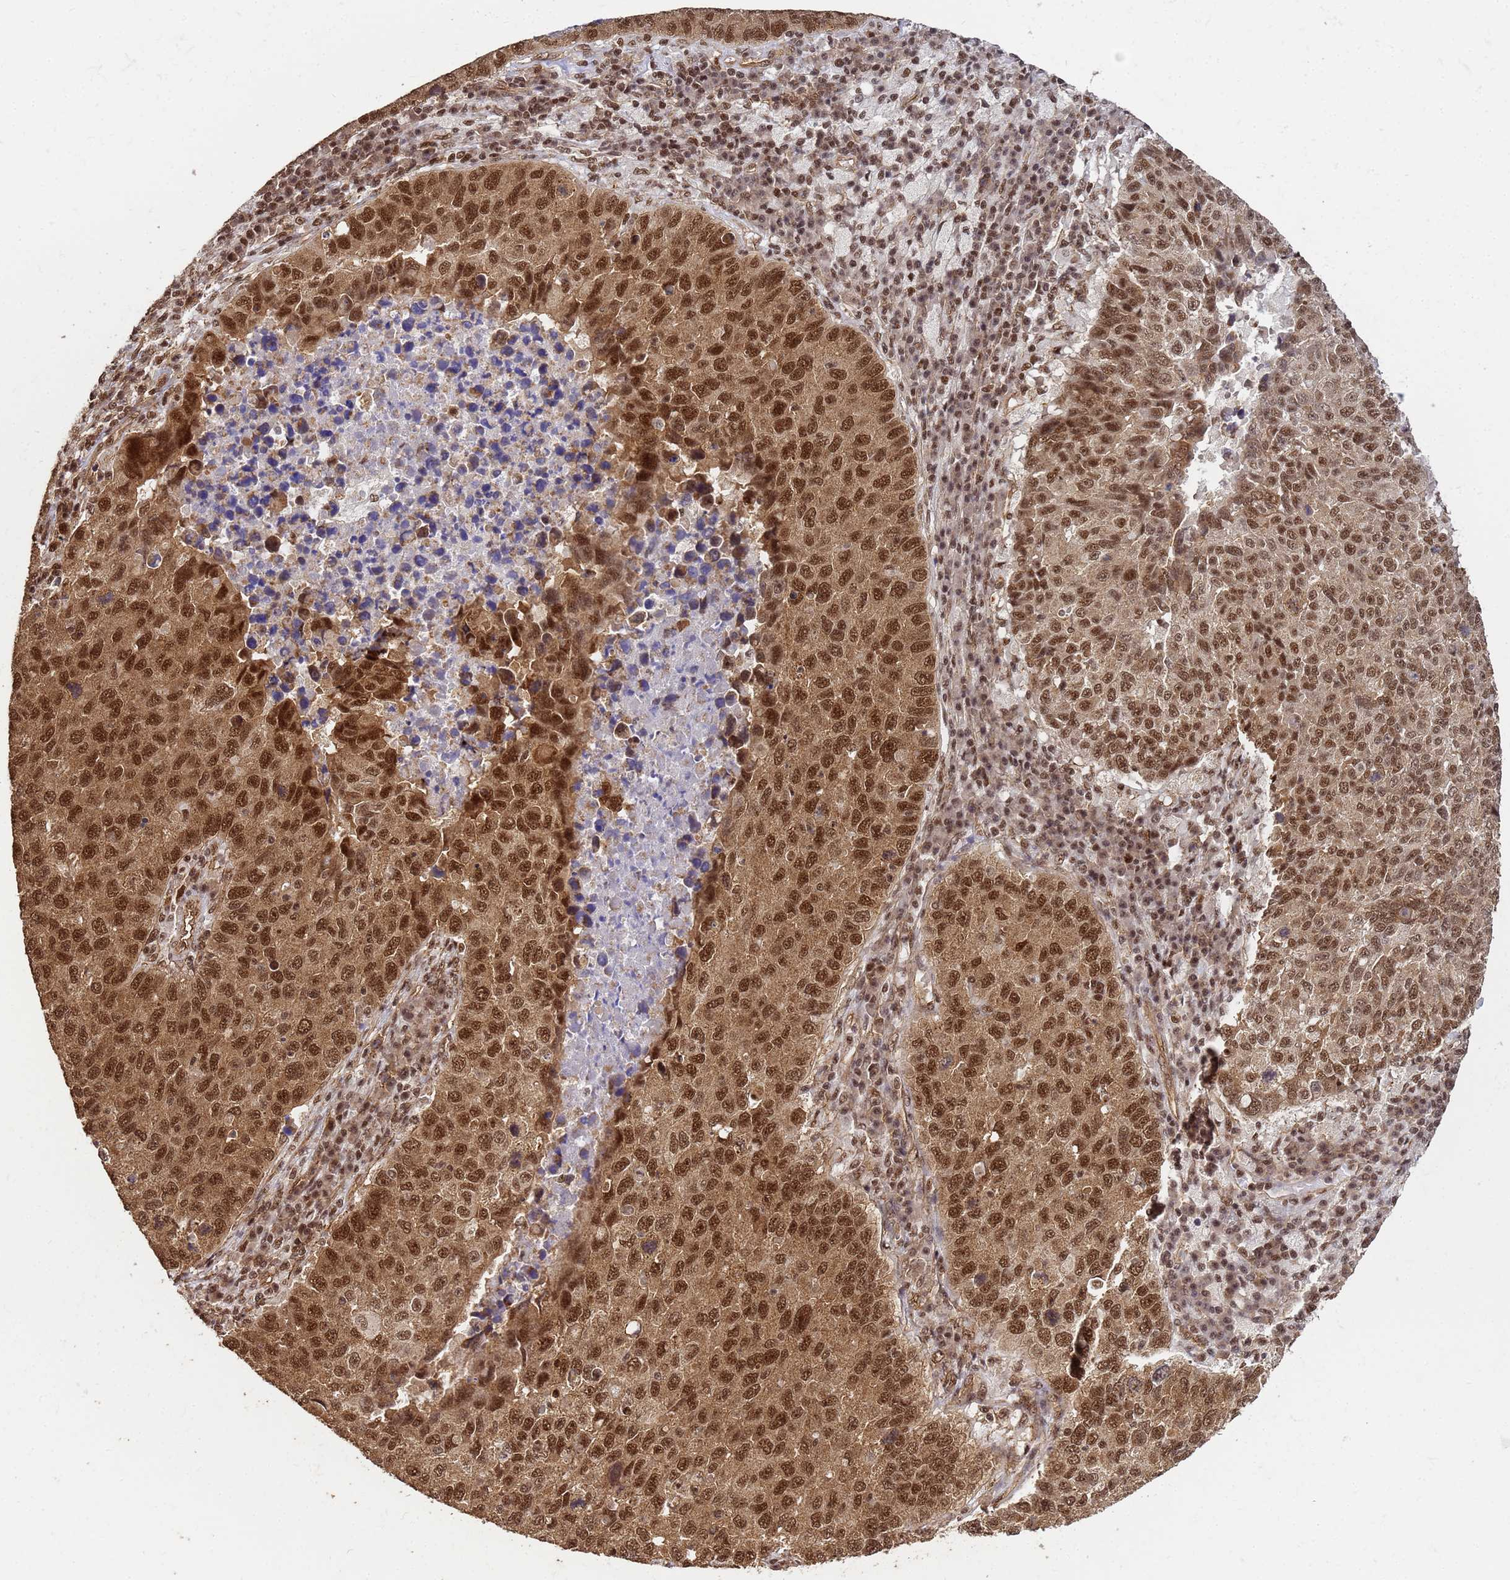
{"staining": {"intensity": "strong", "quantity": ">75%", "location": "cytoplasmic/membranous,nuclear"}, "tissue": "lung cancer", "cell_type": "Tumor cells", "image_type": "cancer", "snomed": [{"axis": "morphology", "description": "Squamous cell carcinoma, NOS"}, {"axis": "topography", "description": "Lung"}], "caption": "There is high levels of strong cytoplasmic/membranous and nuclear positivity in tumor cells of squamous cell carcinoma (lung), as demonstrated by immunohistochemical staining (brown color).", "gene": "SYF2", "patient": {"sex": "male", "age": 73}}